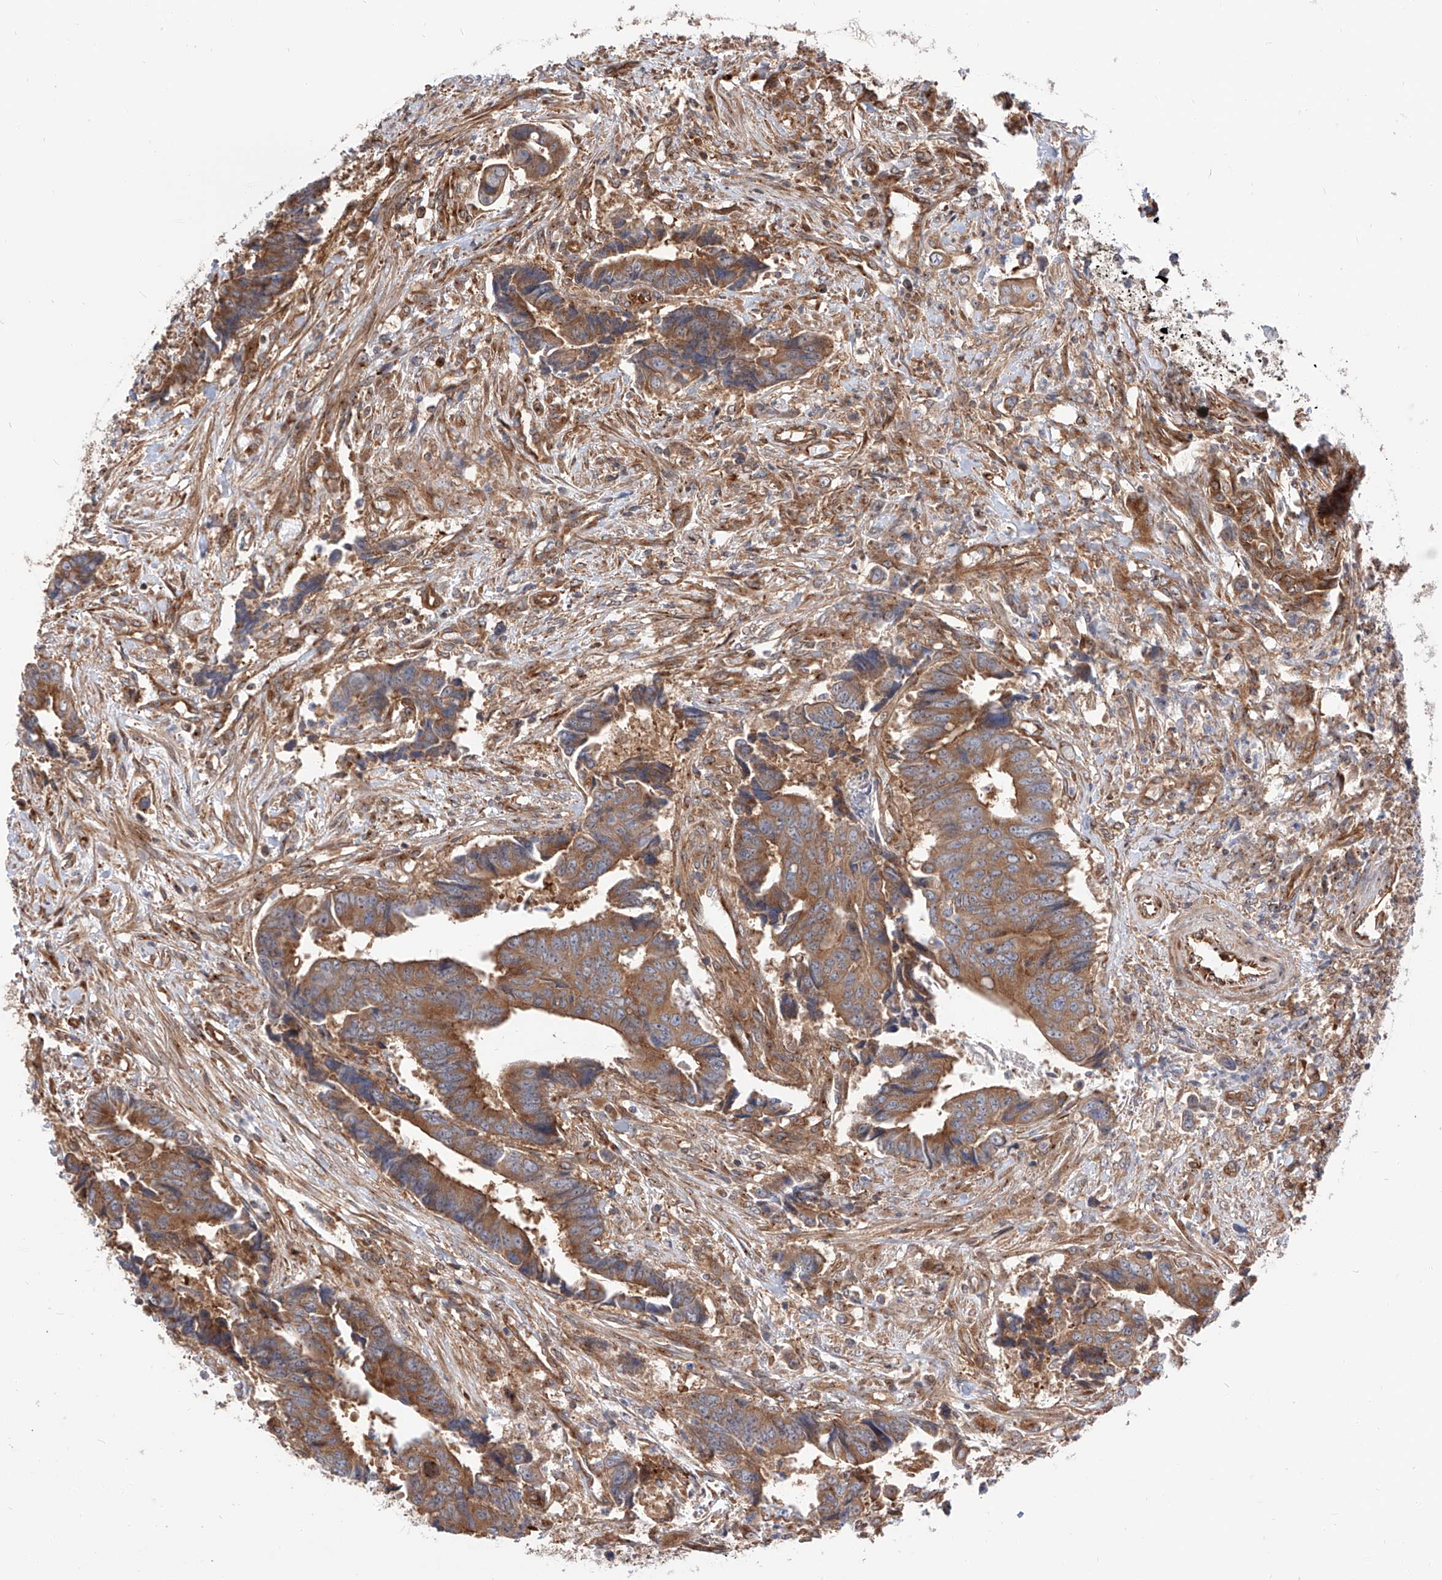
{"staining": {"intensity": "moderate", "quantity": ">75%", "location": "cytoplasmic/membranous"}, "tissue": "colorectal cancer", "cell_type": "Tumor cells", "image_type": "cancer", "snomed": [{"axis": "morphology", "description": "Adenocarcinoma, NOS"}, {"axis": "topography", "description": "Rectum"}], "caption": "An immunohistochemistry (IHC) micrograph of neoplastic tissue is shown. Protein staining in brown labels moderate cytoplasmic/membranous positivity in colorectal adenocarcinoma within tumor cells.", "gene": "ISCA2", "patient": {"sex": "male", "age": 84}}